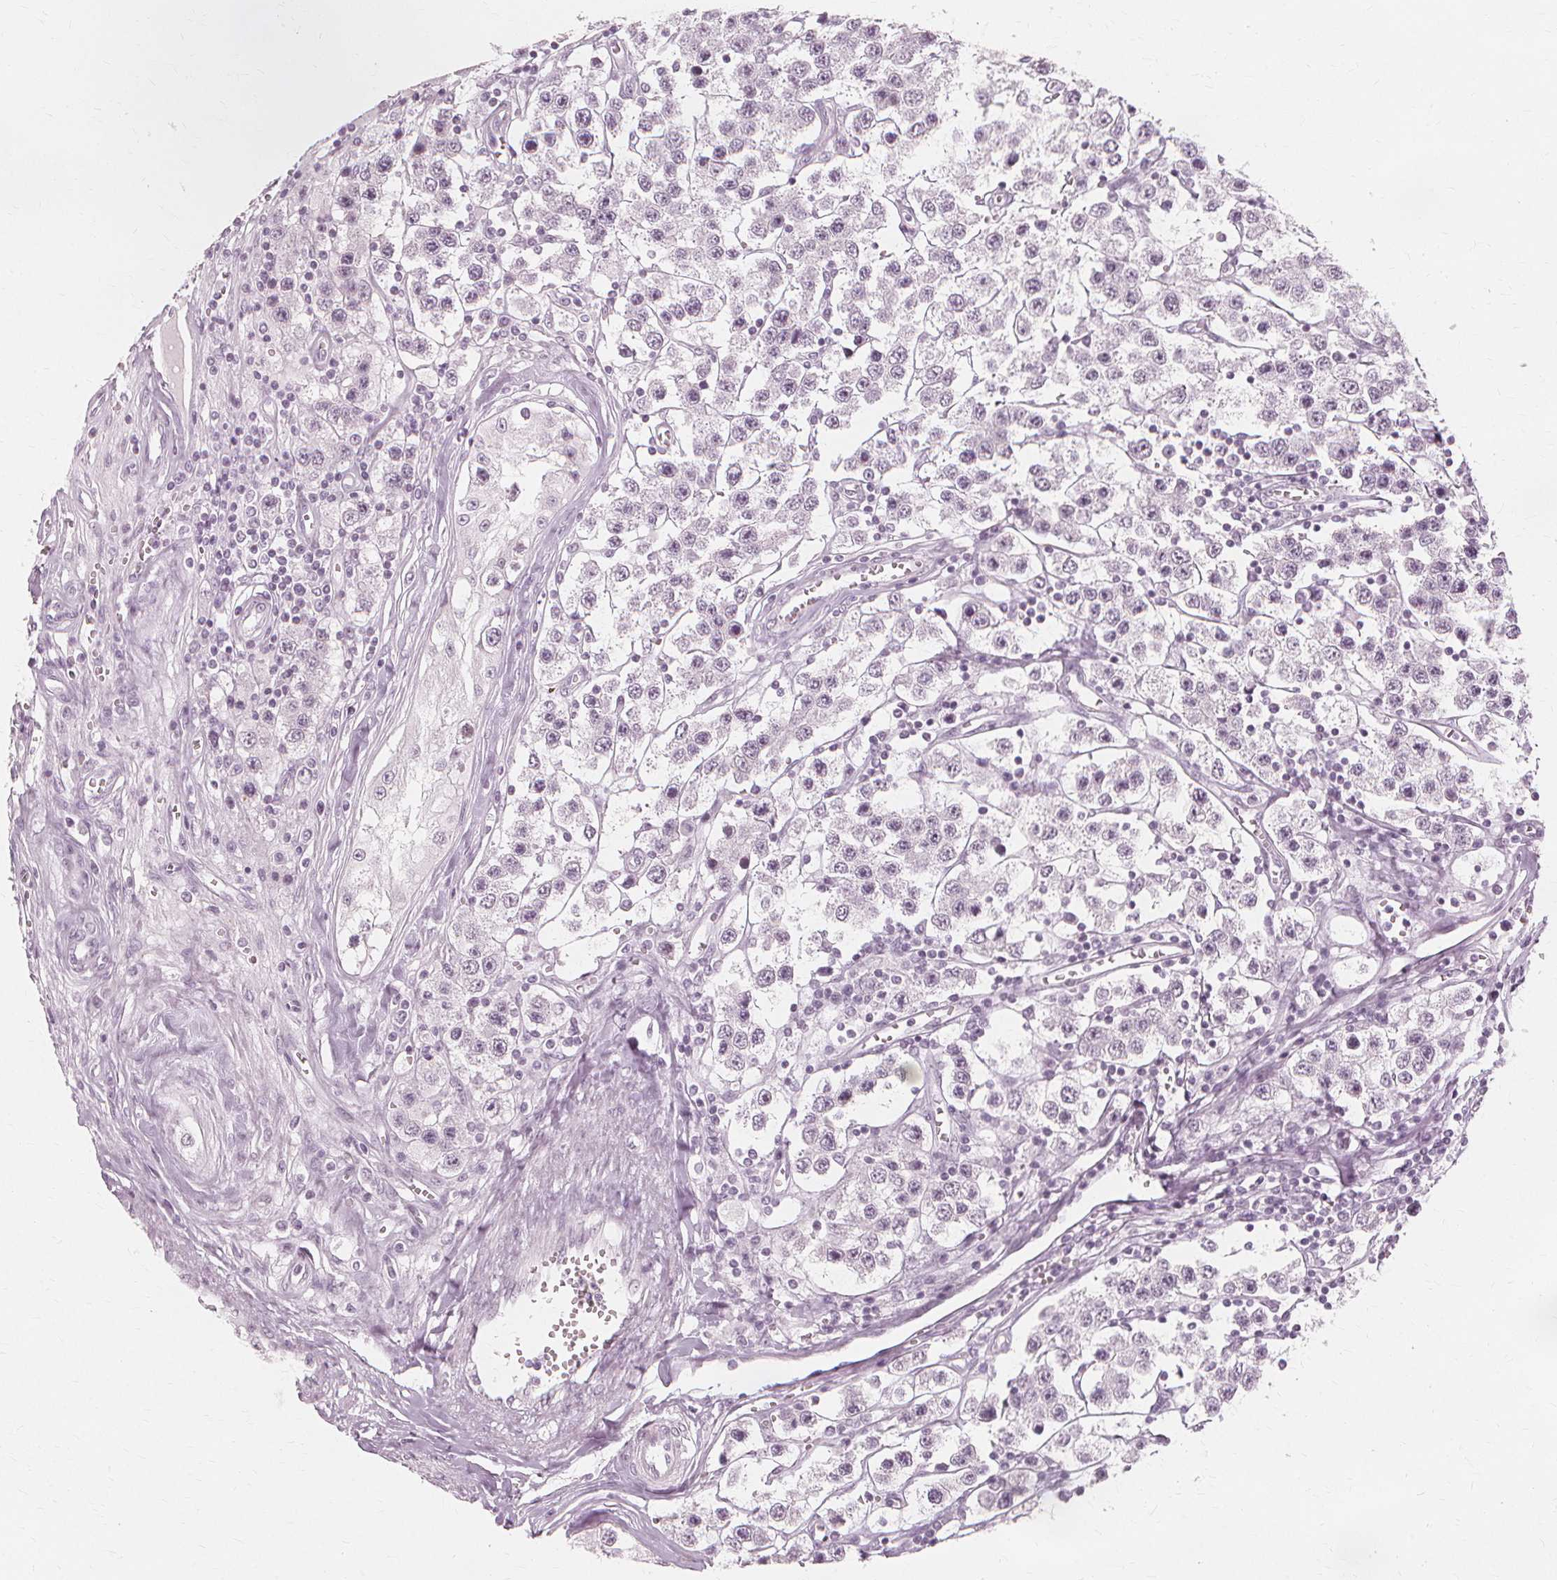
{"staining": {"intensity": "negative", "quantity": "none", "location": "none"}, "tissue": "testis cancer", "cell_type": "Tumor cells", "image_type": "cancer", "snomed": [{"axis": "morphology", "description": "Seminoma, NOS"}, {"axis": "topography", "description": "Testis"}], "caption": "Immunohistochemistry (IHC) of human testis cancer reveals no positivity in tumor cells.", "gene": "NXPE1", "patient": {"sex": "male", "age": 34}}